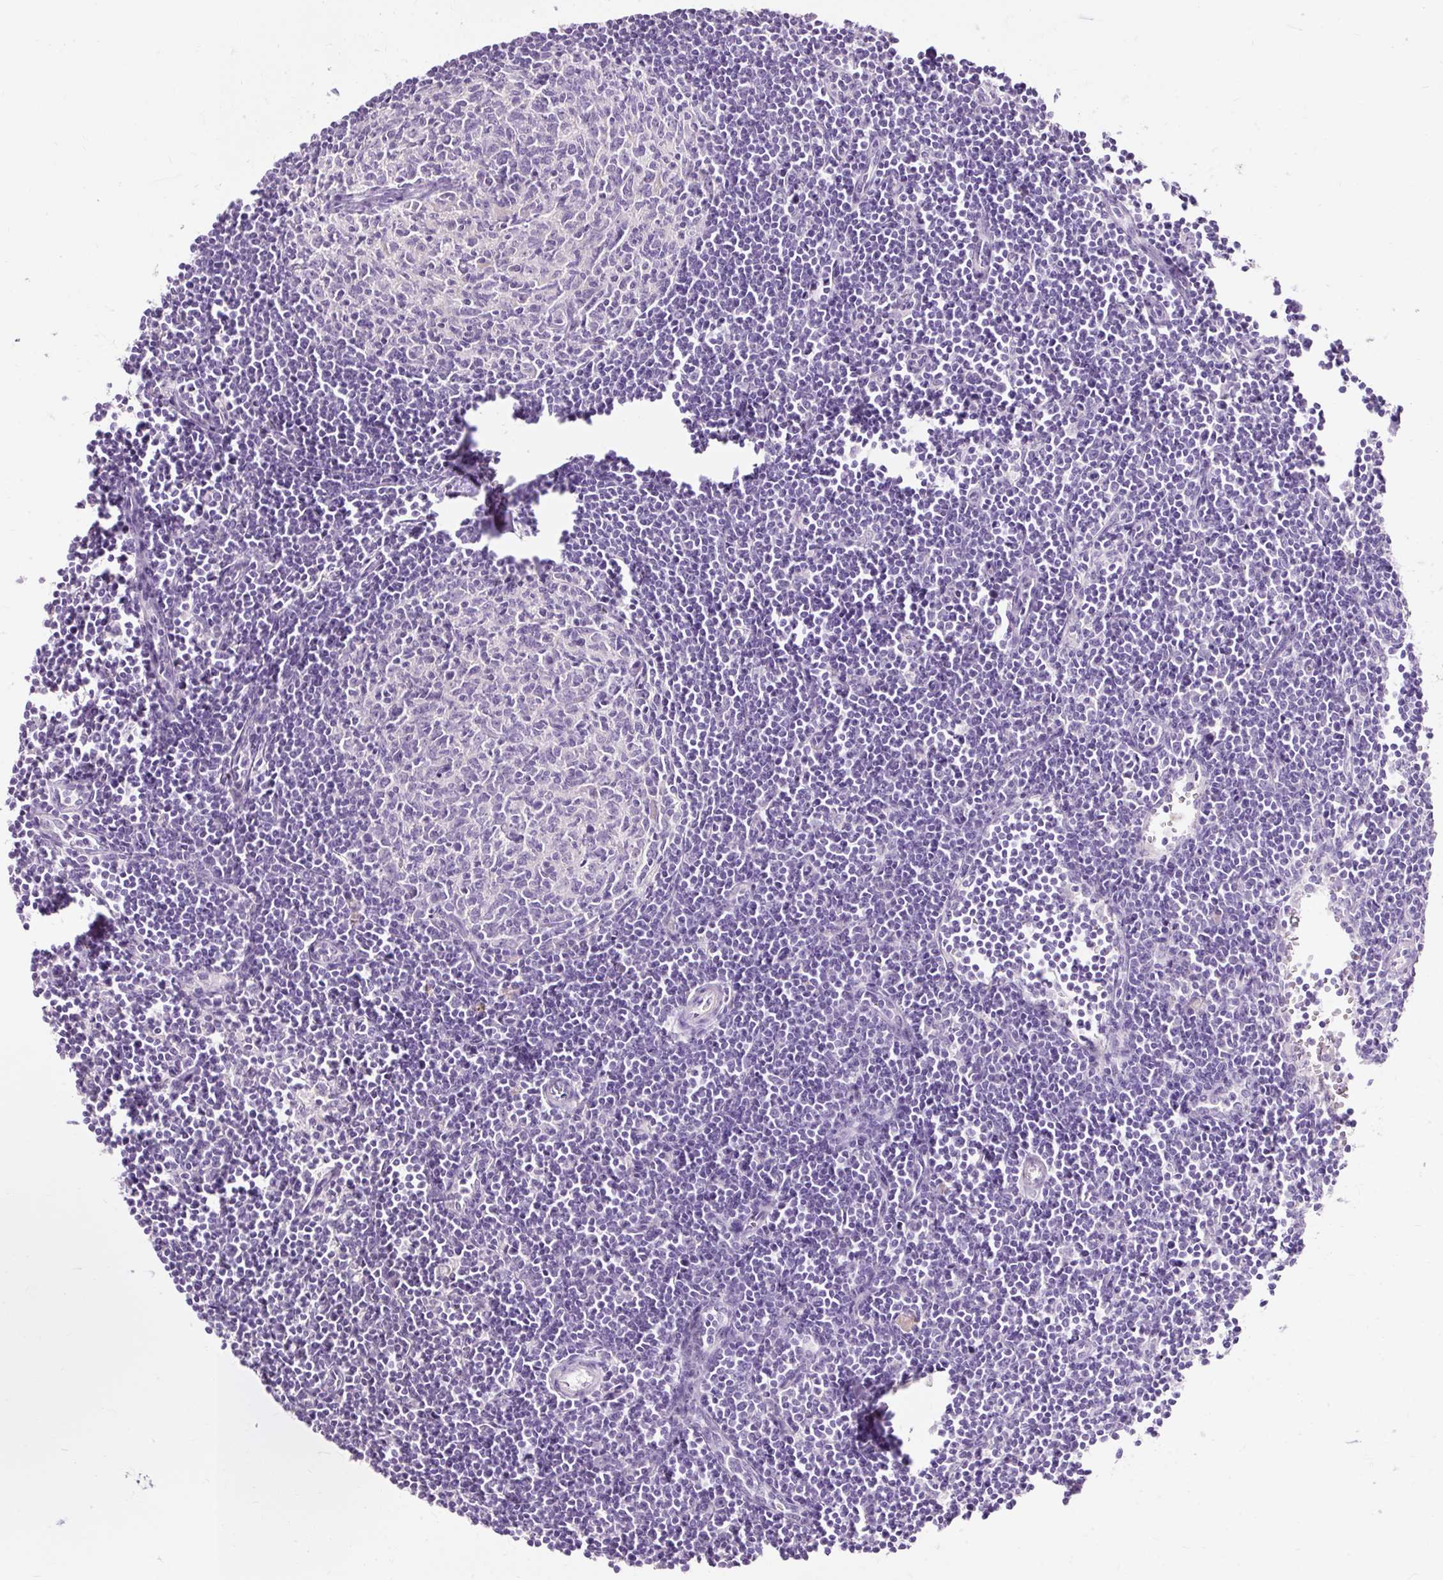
{"staining": {"intensity": "negative", "quantity": "none", "location": "none"}, "tissue": "lymph node", "cell_type": "Germinal center cells", "image_type": "normal", "snomed": [{"axis": "morphology", "description": "Normal tissue, NOS"}, {"axis": "topography", "description": "Lymph node"}], "caption": "This is a micrograph of immunohistochemistry (IHC) staining of normal lymph node, which shows no positivity in germinal center cells. (DAB (3,3'-diaminobenzidine) immunohistochemistry (IHC) visualized using brightfield microscopy, high magnification).", "gene": "CLDN25", "patient": {"sex": "female", "age": 29}}